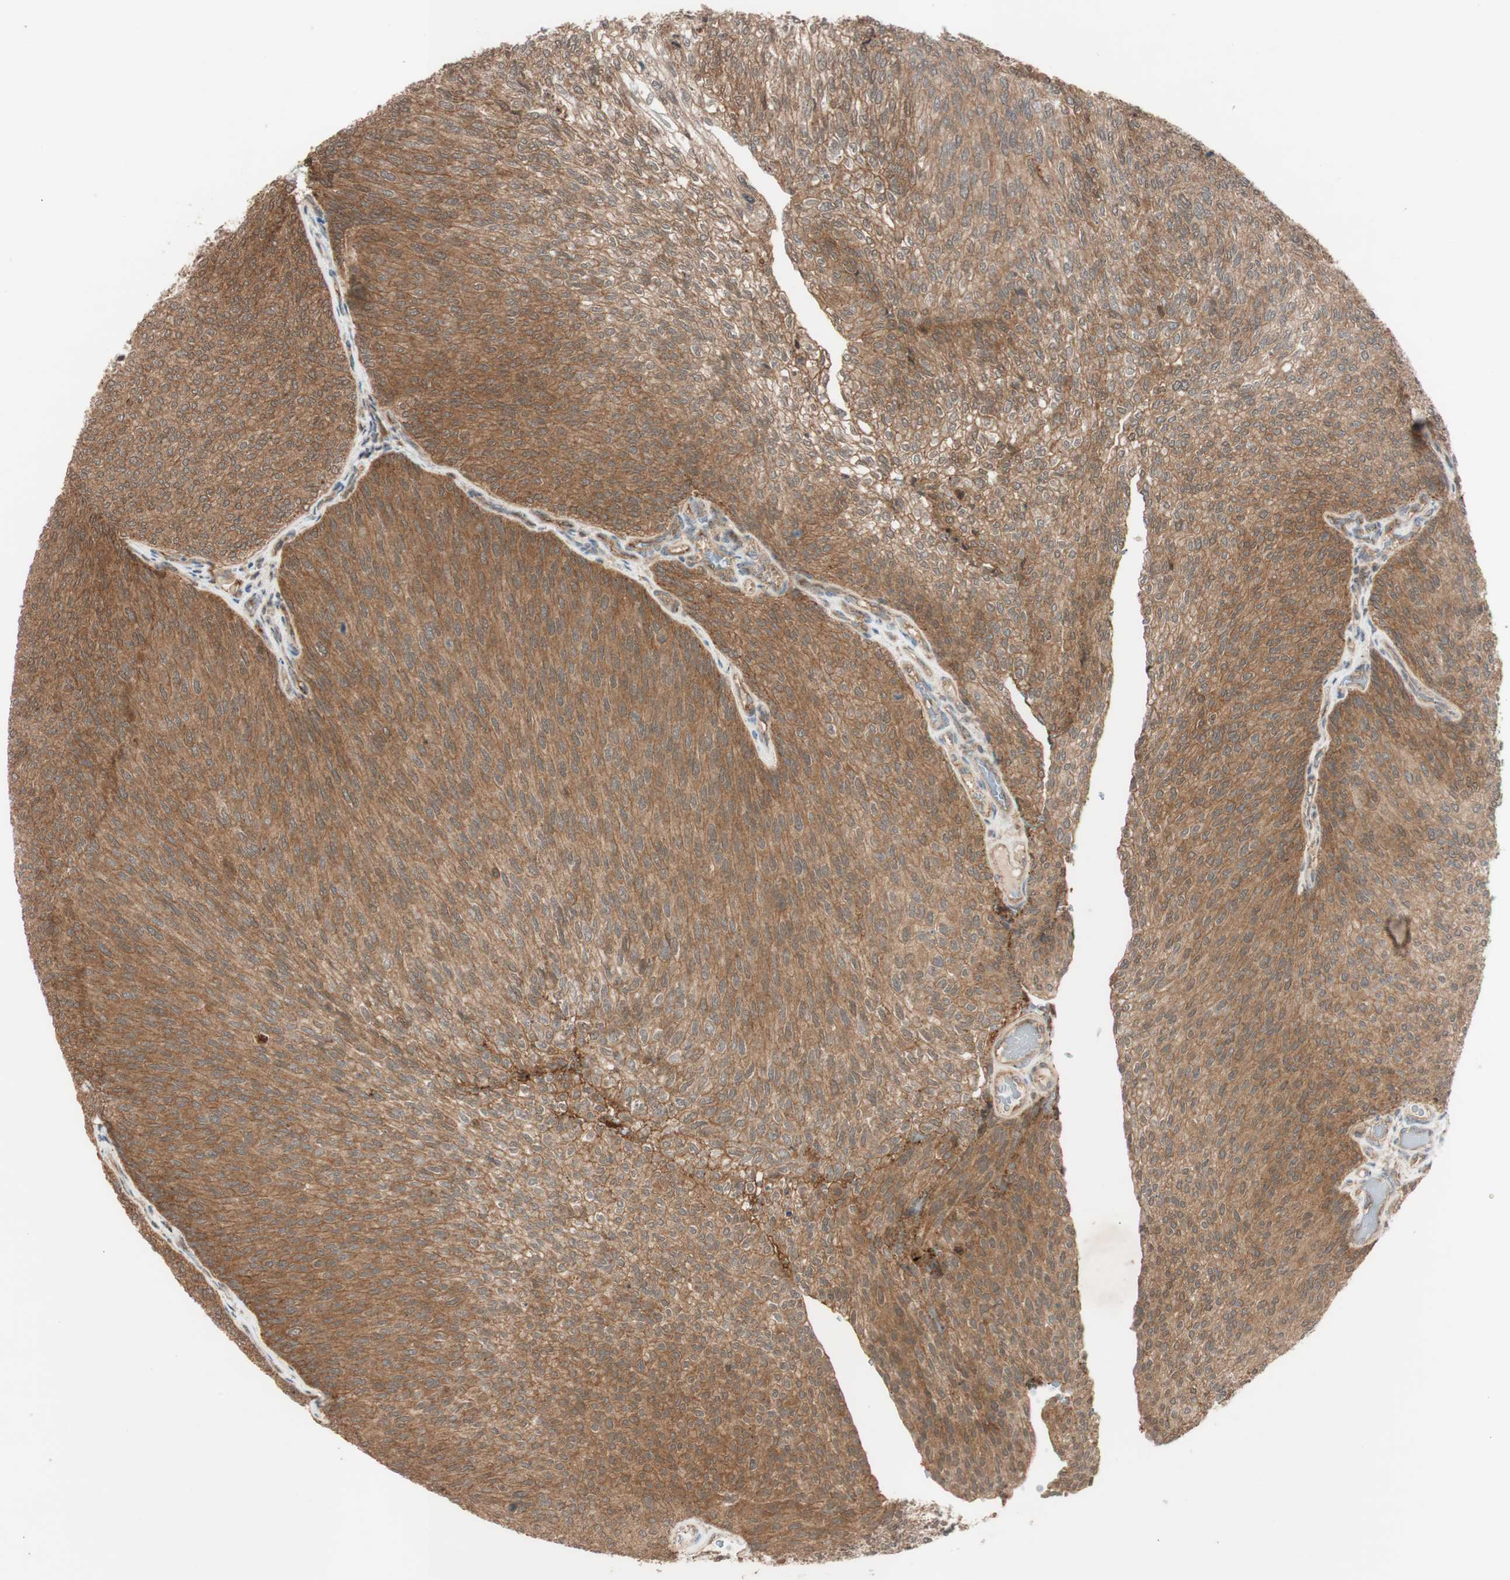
{"staining": {"intensity": "moderate", "quantity": ">75%", "location": "cytoplasmic/membranous"}, "tissue": "urothelial cancer", "cell_type": "Tumor cells", "image_type": "cancer", "snomed": [{"axis": "morphology", "description": "Urothelial carcinoma, Low grade"}, {"axis": "topography", "description": "Urinary bladder"}], "caption": "A micrograph showing moderate cytoplasmic/membranous positivity in approximately >75% of tumor cells in urothelial cancer, as visualized by brown immunohistochemical staining.", "gene": "EPHA8", "patient": {"sex": "female", "age": 79}}